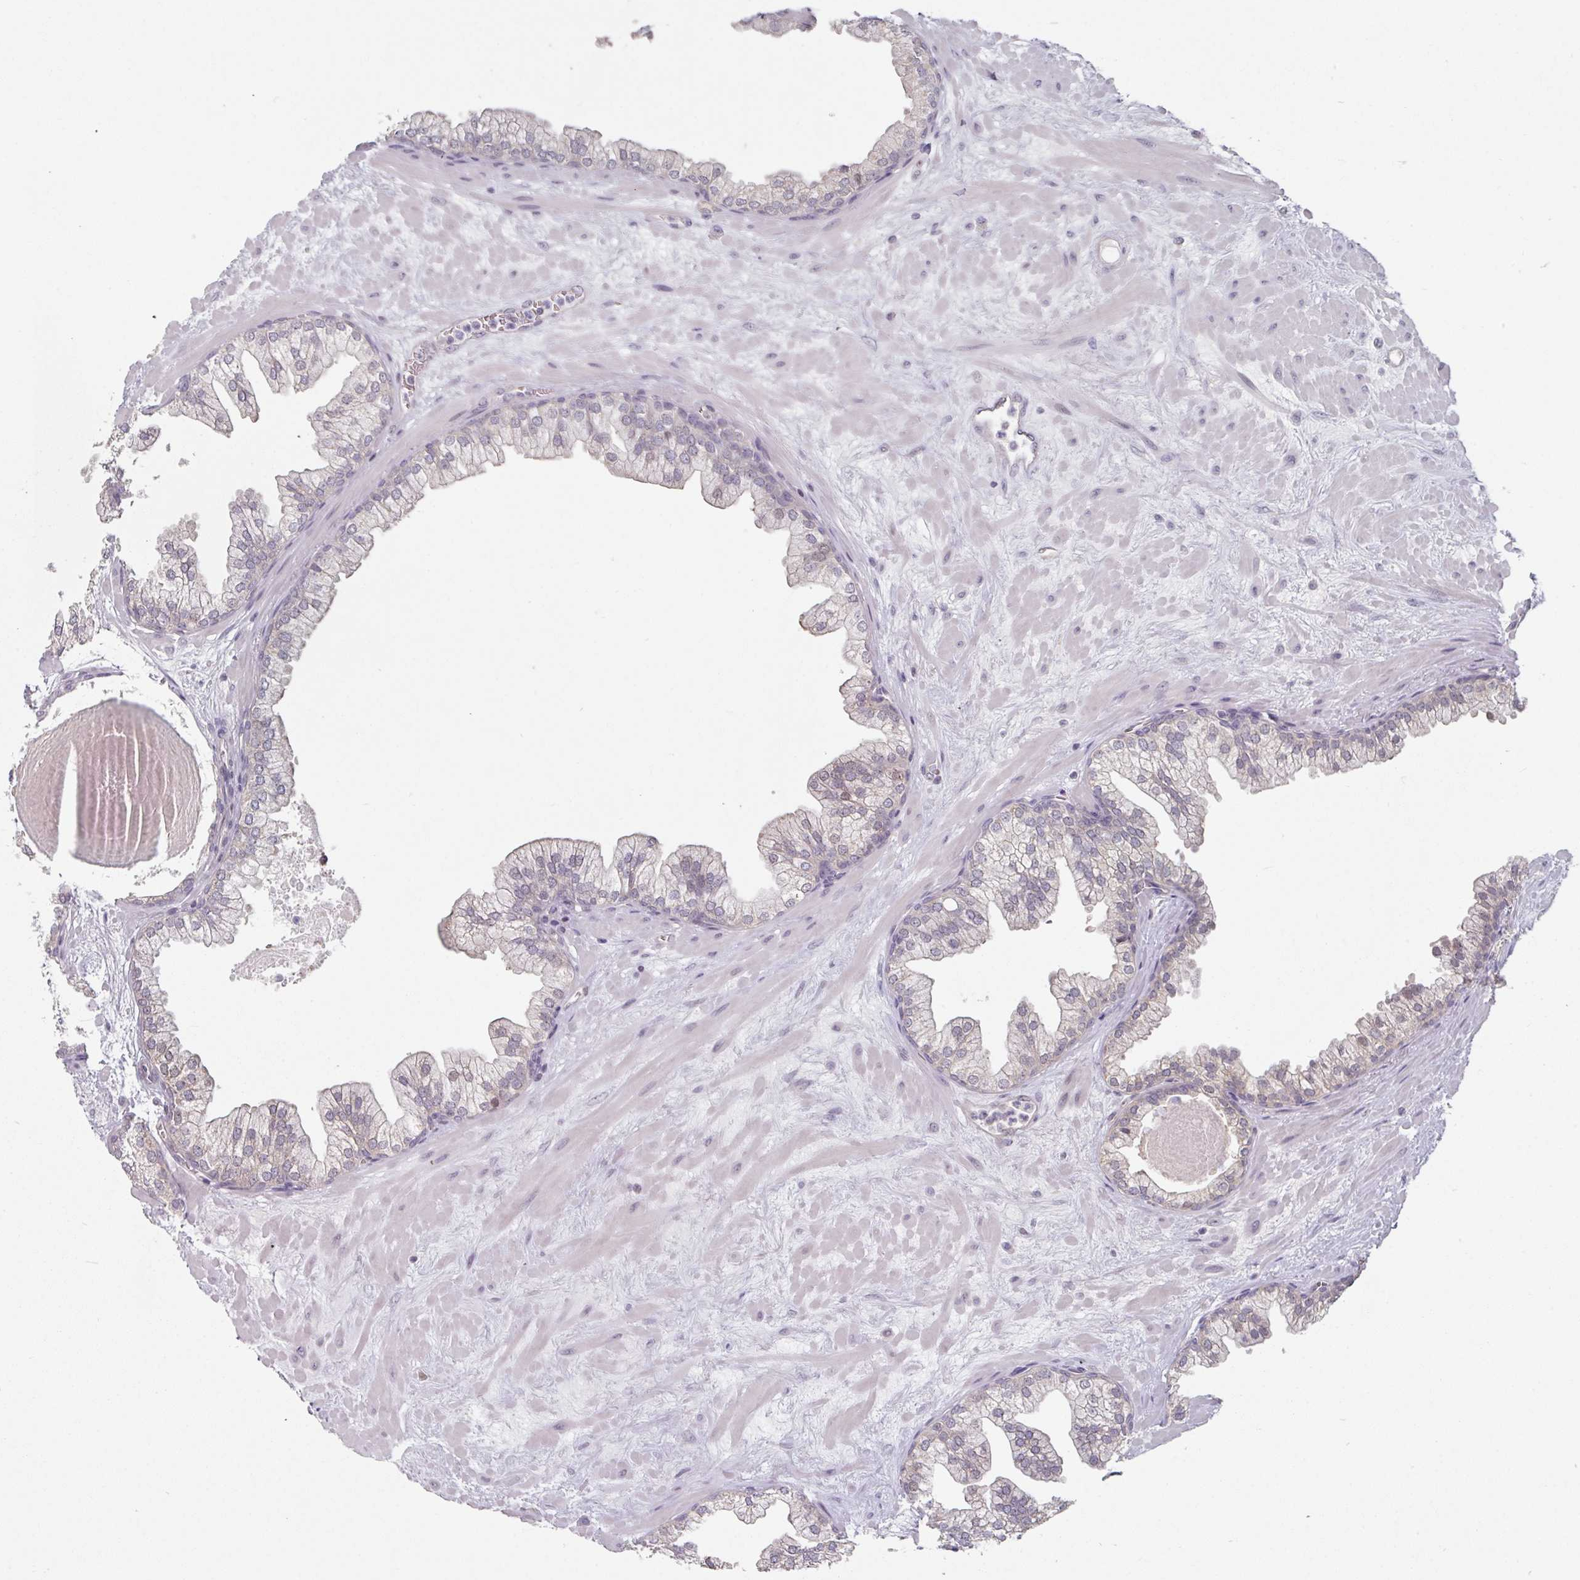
{"staining": {"intensity": "weak", "quantity": "<25%", "location": "cytoplasmic/membranous"}, "tissue": "prostate", "cell_type": "Glandular cells", "image_type": "normal", "snomed": [{"axis": "morphology", "description": "Normal tissue, NOS"}, {"axis": "topography", "description": "Prostate"}, {"axis": "topography", "description": "Peripheral nerve tissue"}], "caption": "Immunohistochemistry micrograph of normal human prostate stained for a protein (brown), which shows no staining in glandular cells.", "gene": "ZBTB6", "patient": {"sex": "male", "age": 61}}